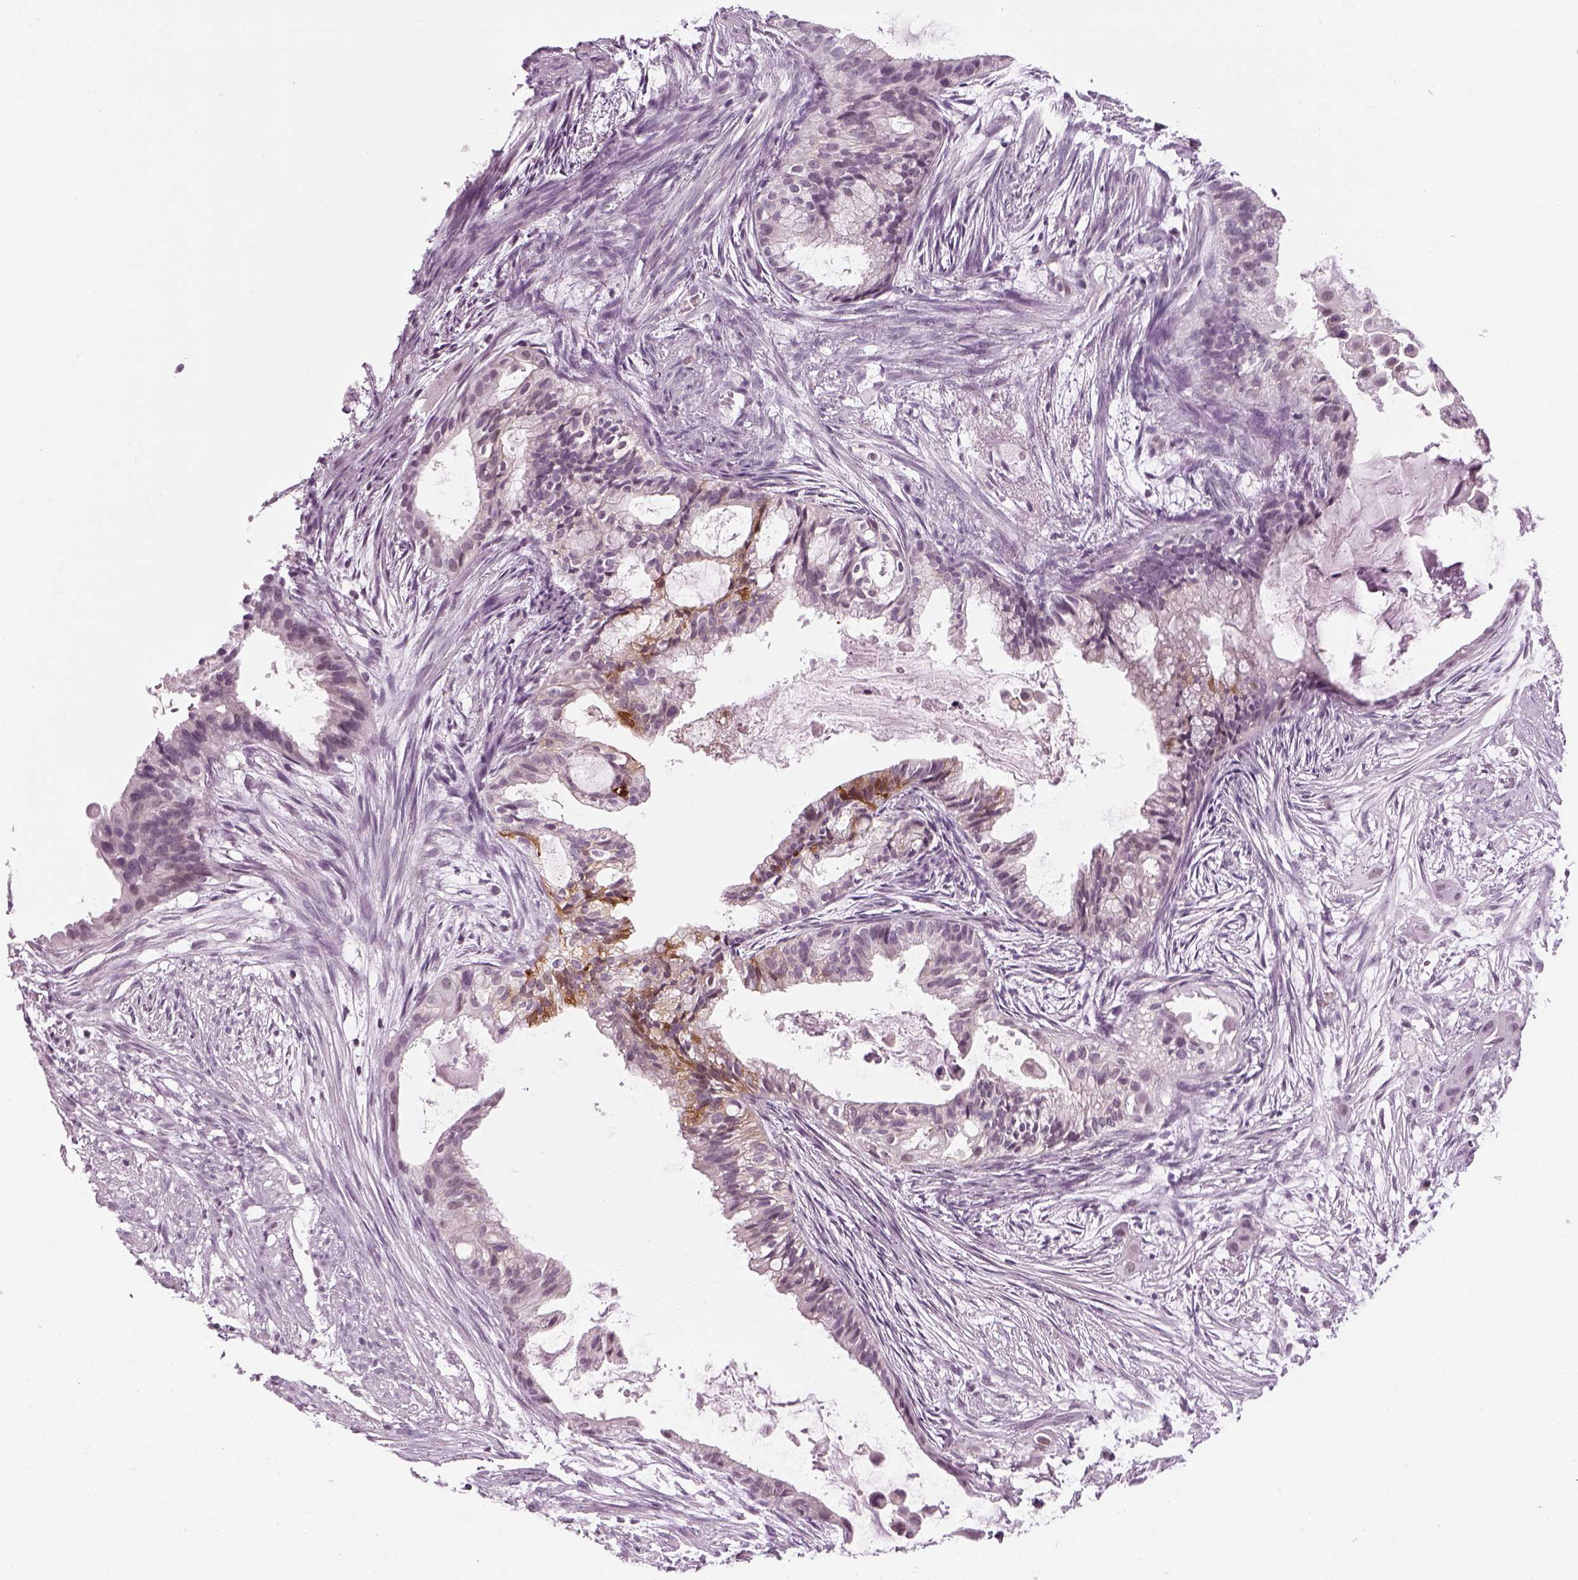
{"staining": {"intensity": "negative", "quantity": "none", "location": "none"}, "tissue": "endometrial cancer", "cell_type": "Tumor cells", "image_type": "cancer", "snomed": [{"axis": "morphology", "description": "Adenocarcinoma, NOS"}, {"axis": "topography", "description": "Endometrium"}], "caption": "Immunohistochemistry (IHC) image of neoplastic tissue: endometrial adenocarcinoma stained with DAB (3,3'-diaminobenzidine) displays no significant protein staining in tumor cells.", "gene": "KCNG2", "patient": {"sex": "female", "age": 86}}